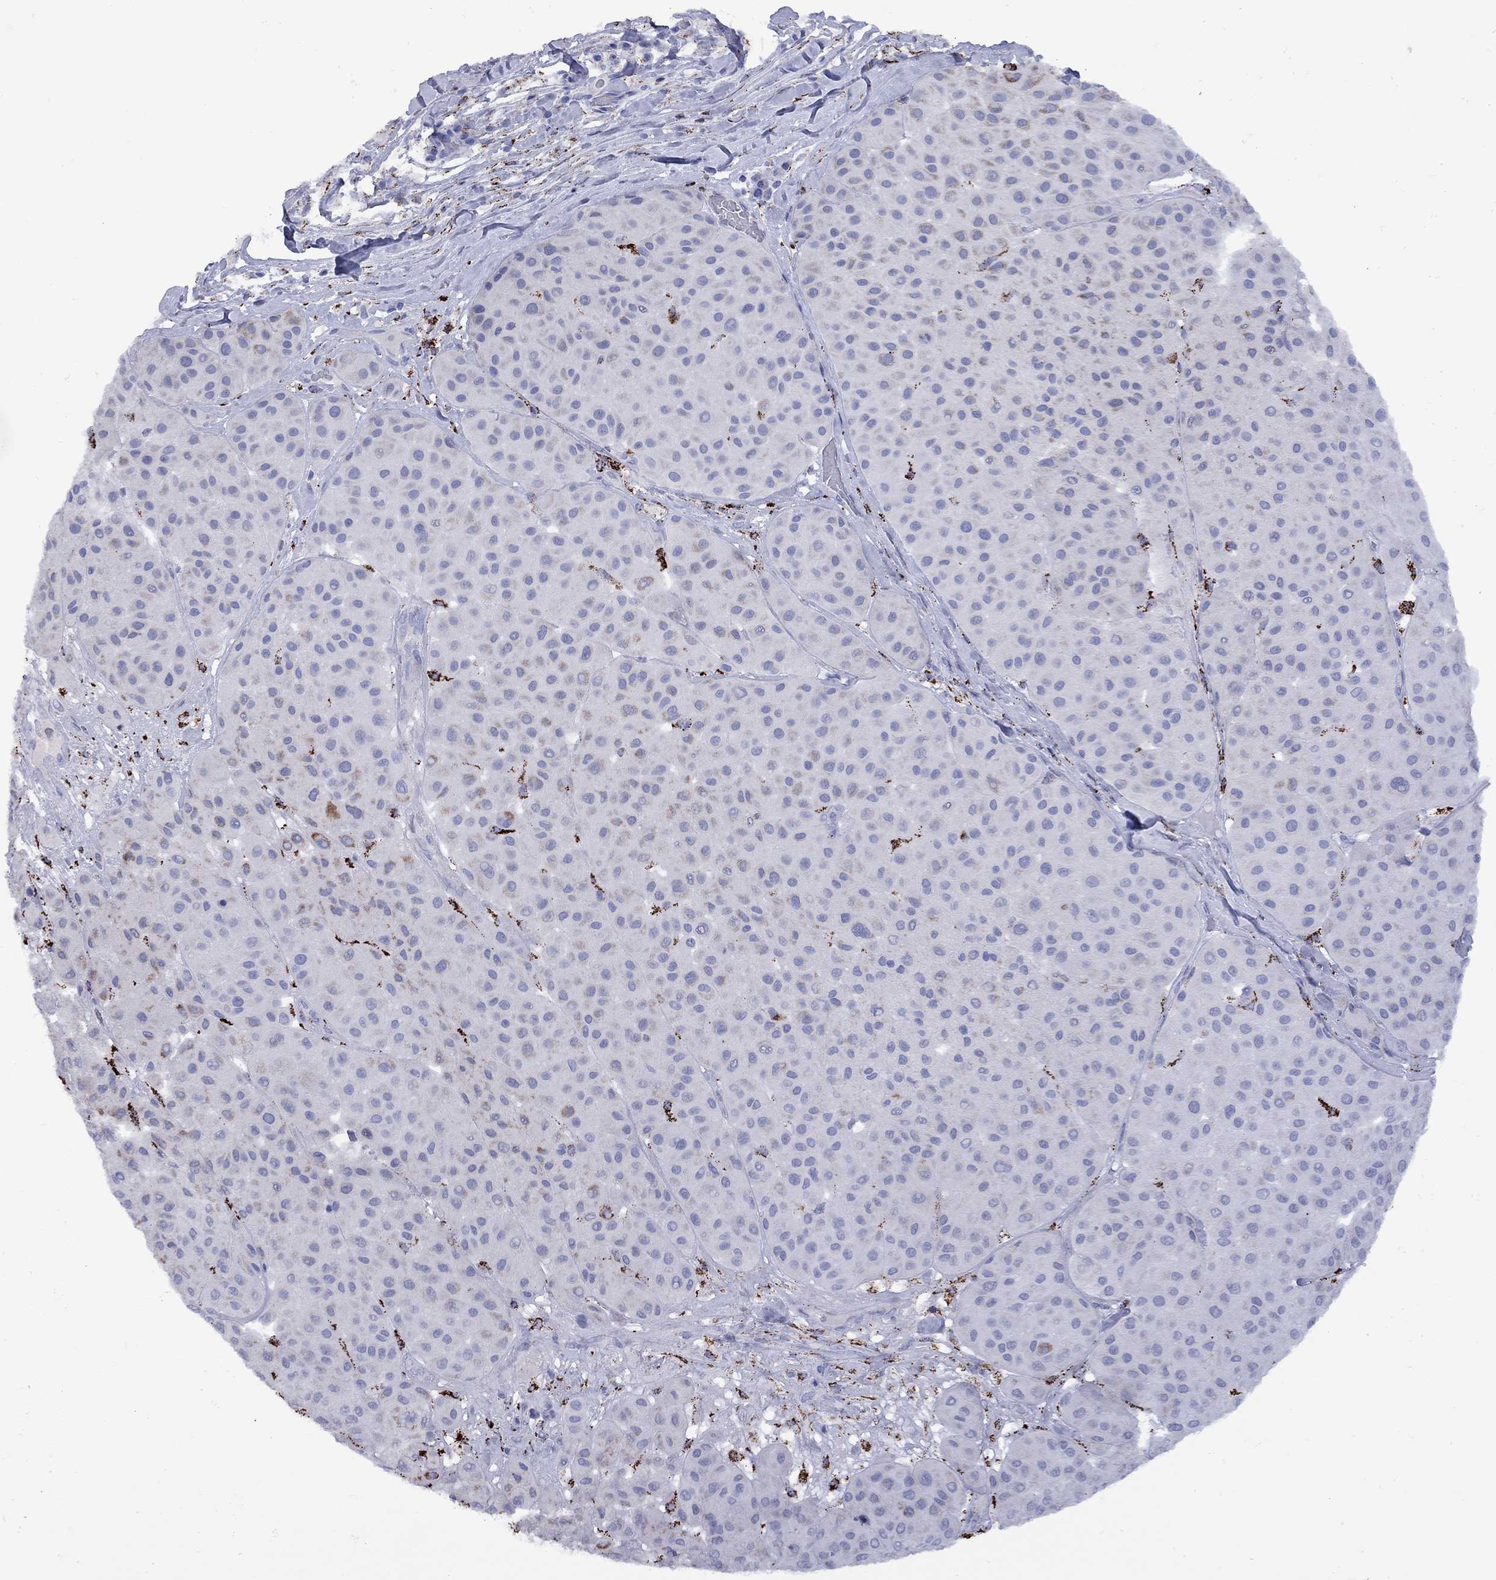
{"staining": {"intensity": "strong", "quantity": "<25%", "location": "cytoplasmic/membranous"}, "tissue": "melanoma", "cell_type": "Tumor cells", "image_type": "cancer", "snomed": [{"axis": "morphology", "description": "Malignant melanoma, Metastatic site"}, {"axis": "topography", "description": "Smooth muscle"}], "caption": "Immunohistochemical staining of human malignant melanoma (metastatic site) displays medium levels of strong cytoplasmic/membranous positivity in about <25% of tumor cells.", "gene": "SESTD1", "patient": {"sex": "male", "age": 41}}